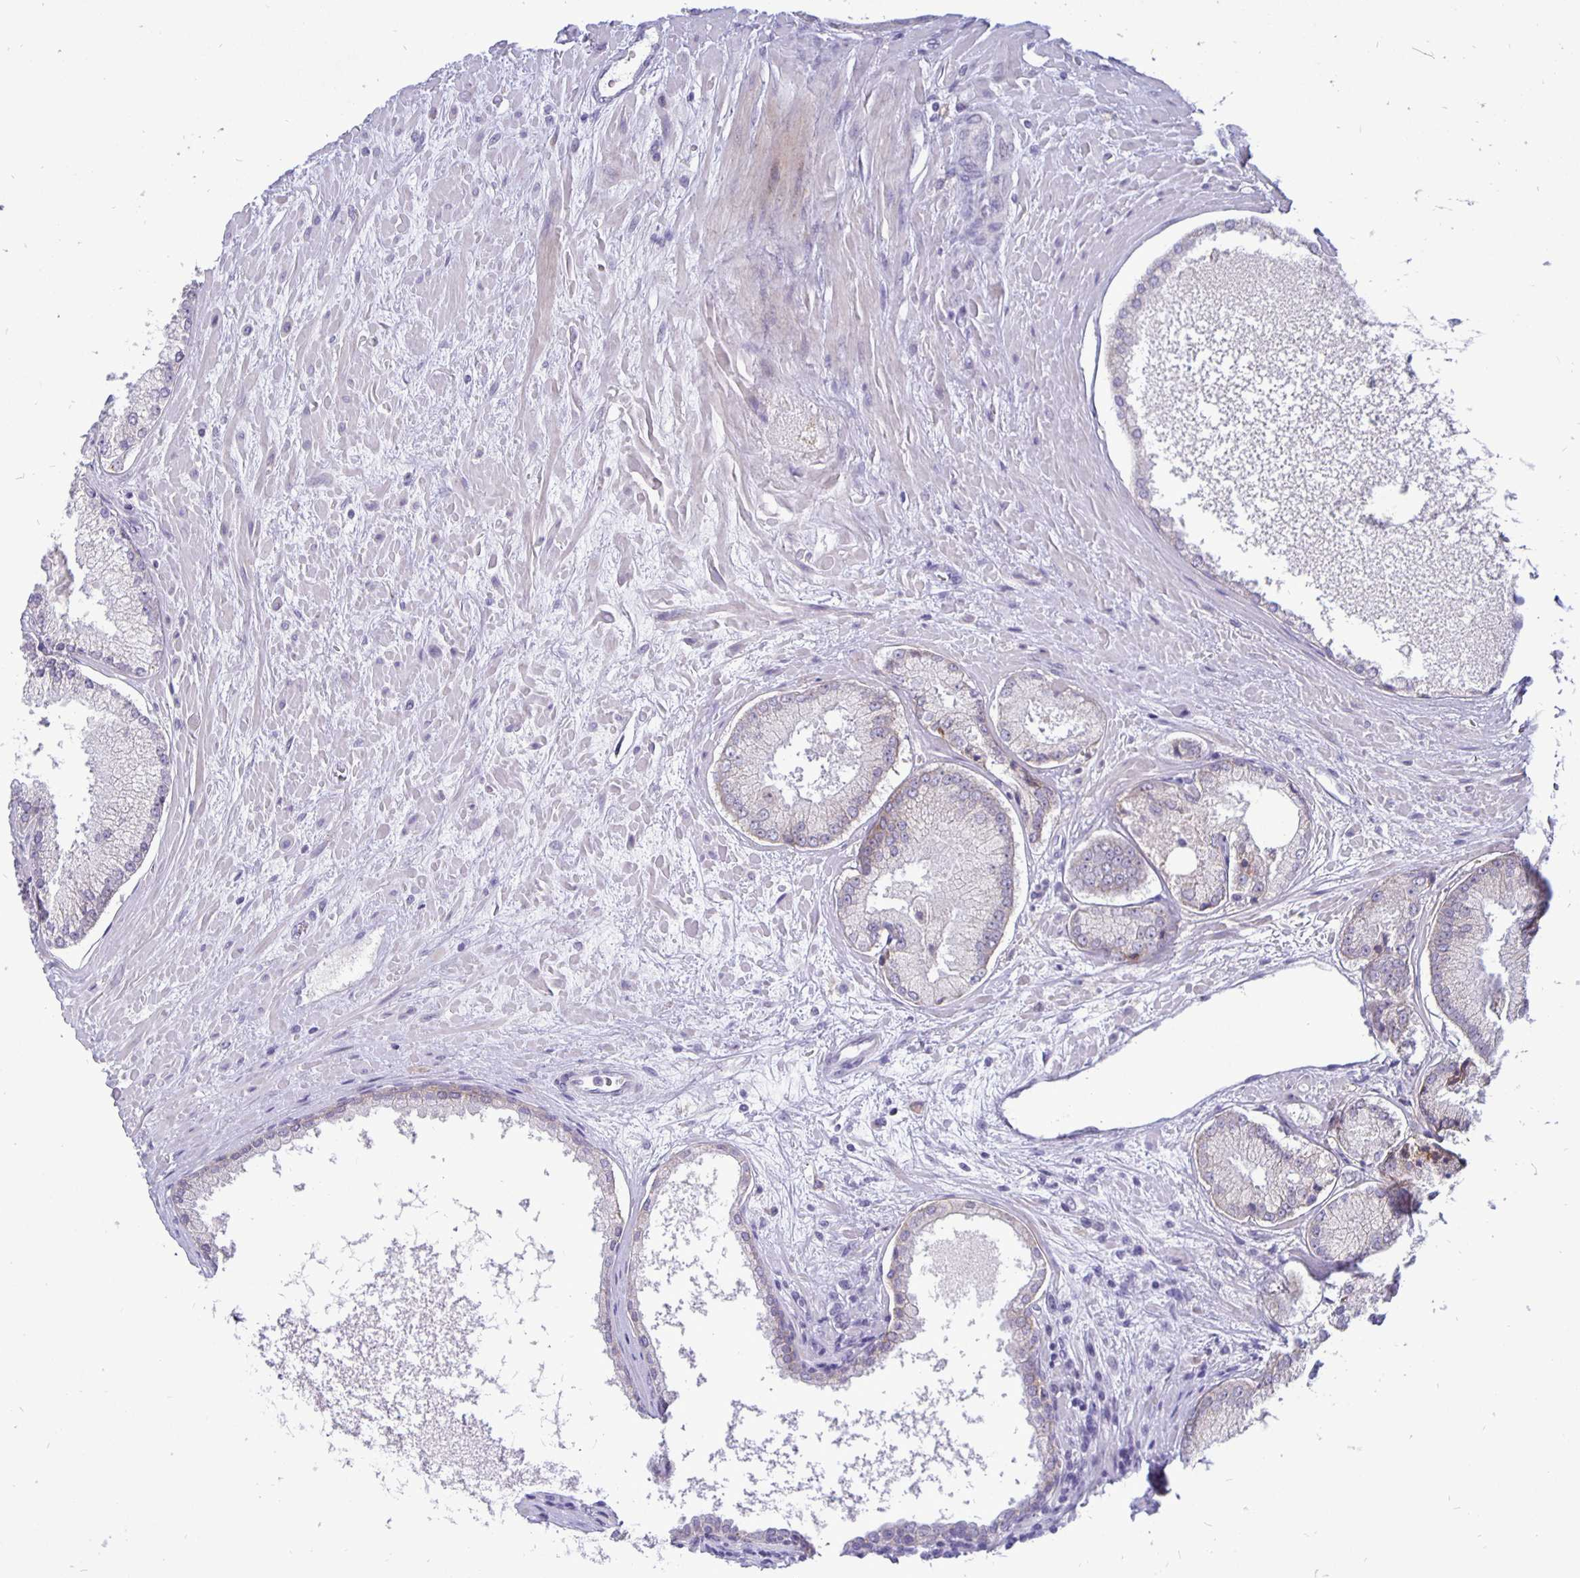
{"staining": {"intensity": "negative", "quantity": "none", "location": "none"}, "tissue": "prostate cancer", "cell_type": "Tumor cells", "image_type": "cancer", "snomed": [{"axis": "morphology", "description": "Adenocarcinoma, High grade"}, {"axis": "topography", "description": "Prostate"}], "caption": "Immunohistochemistry image of neoplastic tissue: prostate cancer (high-grade adenocarcinoma) stained with DAB (3,3'-diaminobenzidine) demonstrates no significant protein staining in tumor cells.", "gene": "ERBB2", "patient": {"sex": "male", "age": 73}}